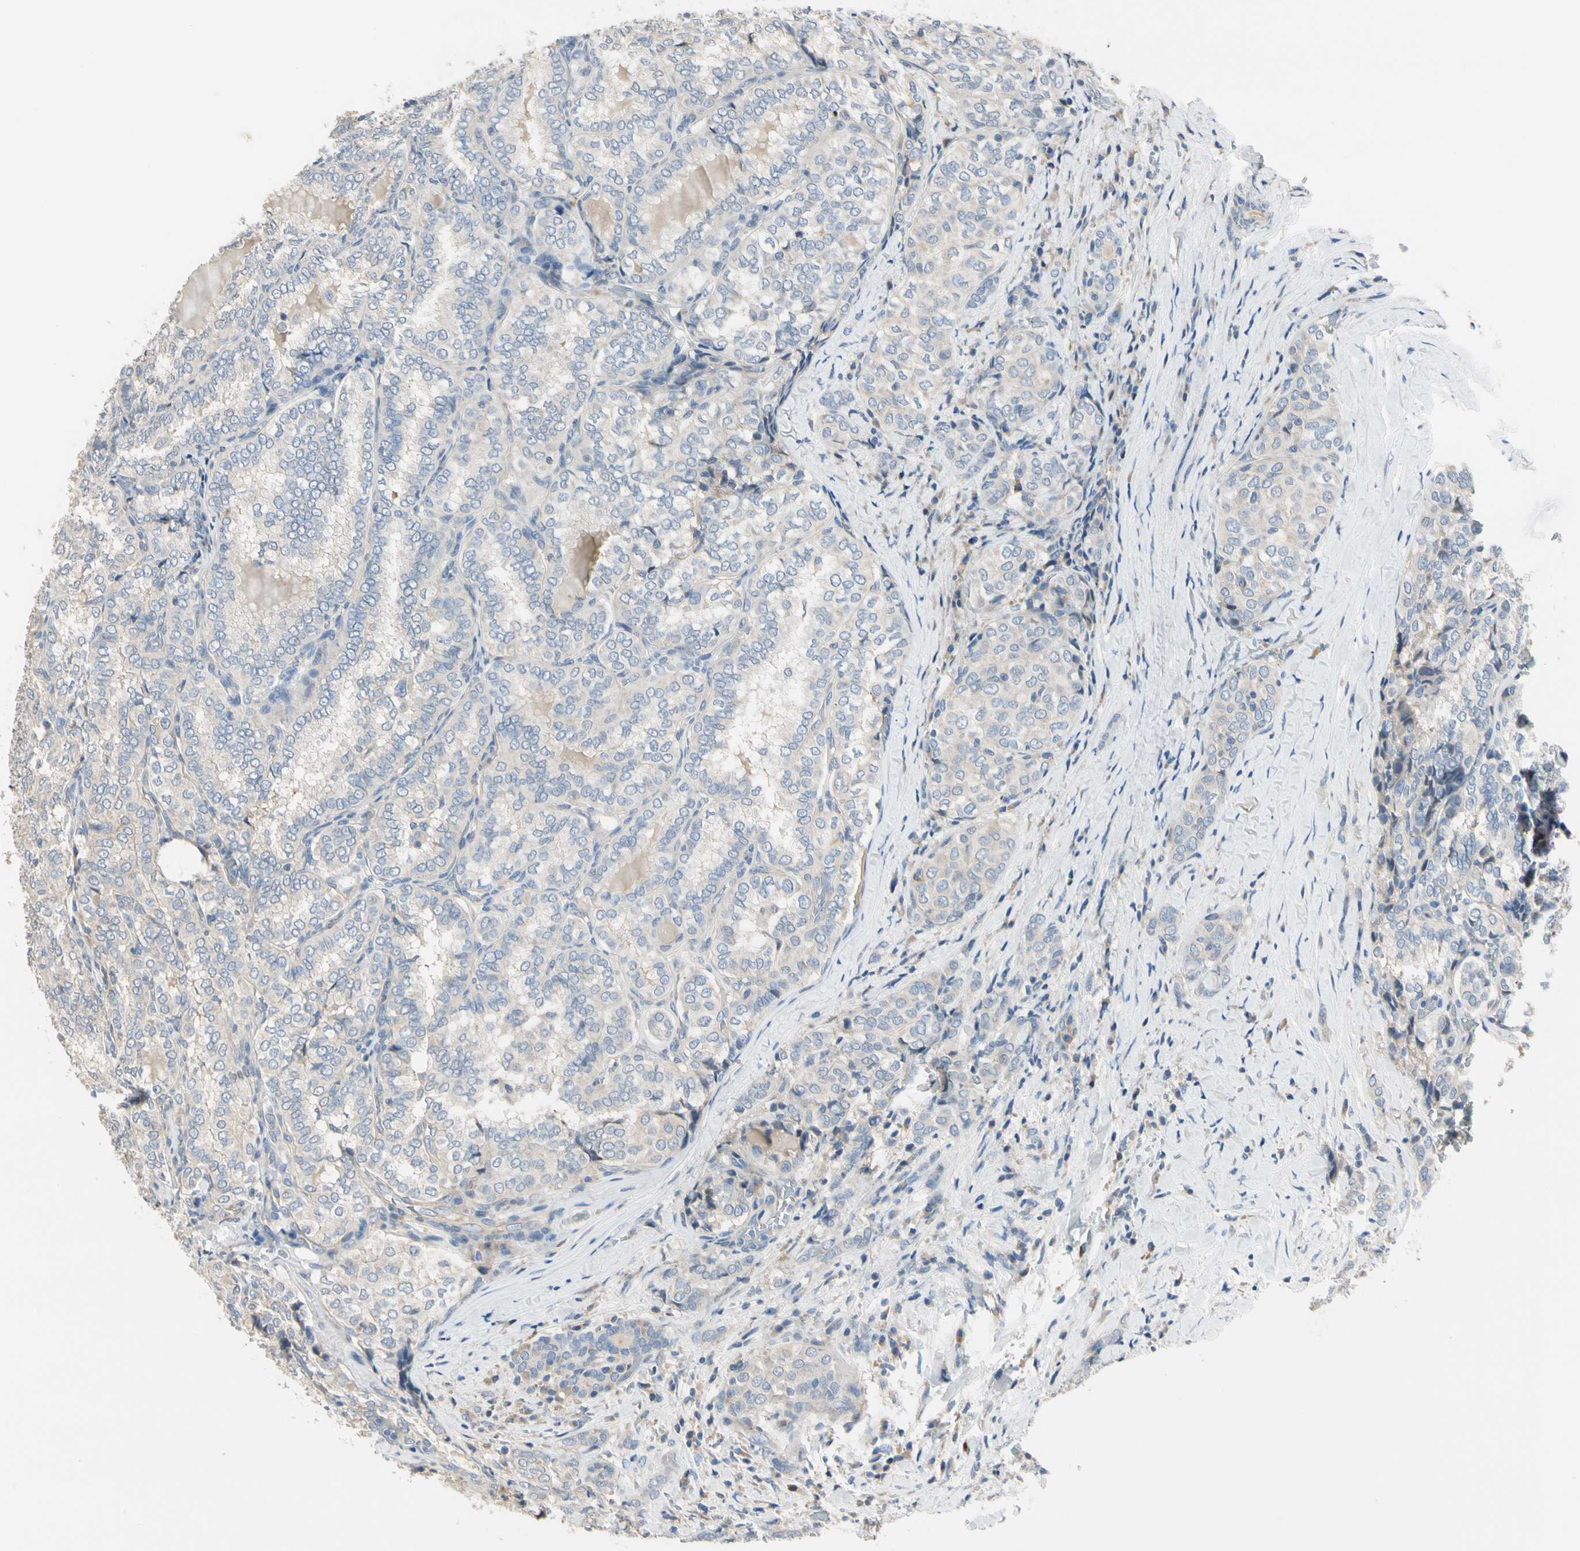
{"staining": {"intensity": "weak", "quantity": "<25%", "location": "cytoplasmic/membranous"}, "tissue": "thyroid cancer", "cell_type": "Tumor cells", "image_type": "cancer", "snomed": [{"axis": "morphology", "description": "Normal tissue, NOS"}, {"axis": "morphology", "description": "Papillary adenocarcinoma, NOS"}, {"axis": "topography", "description": "Thyroid gland"}], "caption": "The photomicrograph reveals no significant positivity in tumor cells of papillary adenocarcinoma (thyroid).", "gene": "GPR153", "patient": {"sex": "female", "age": 30}}